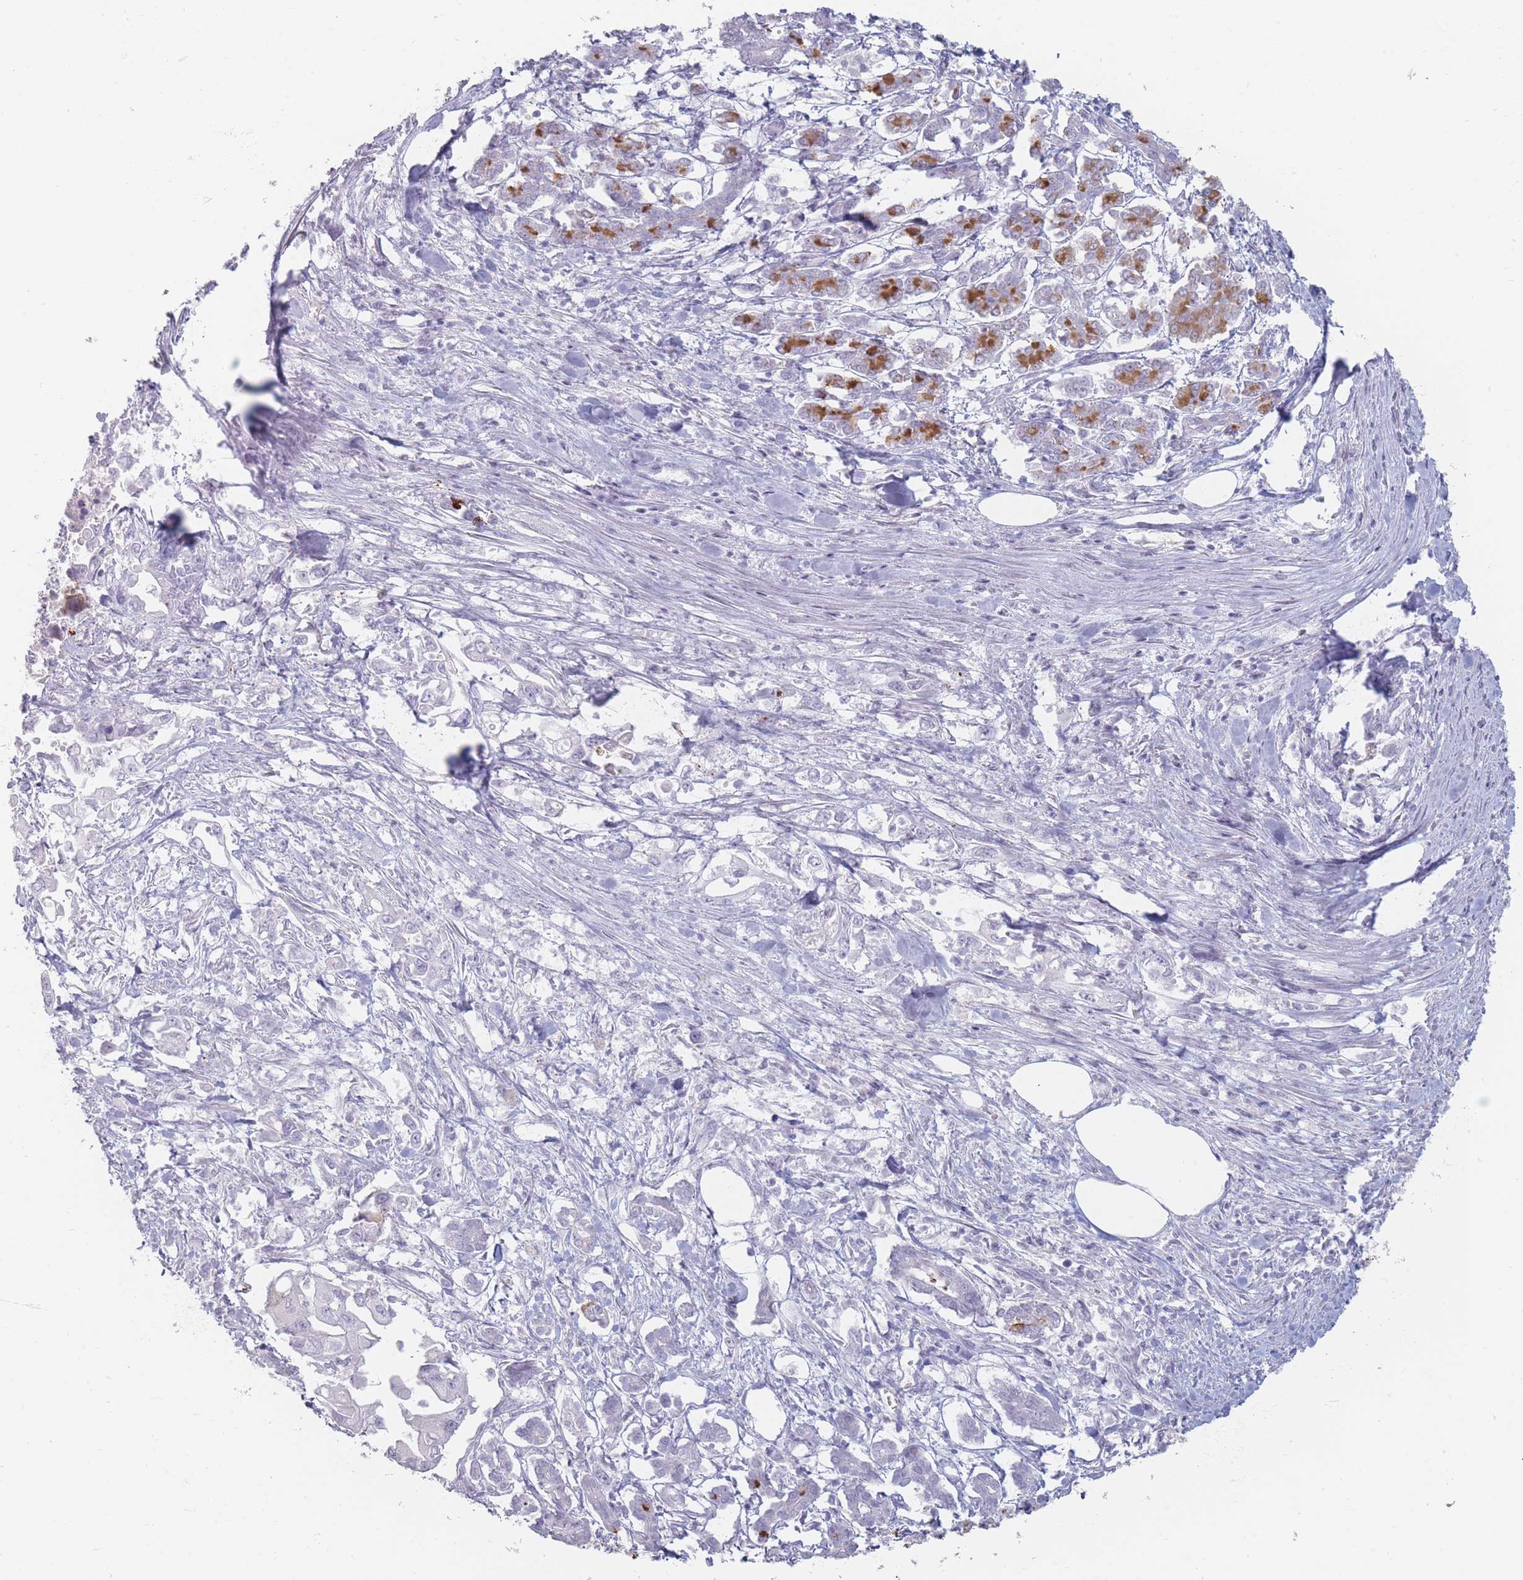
{"staining": {"intensity": "negative", "quantity": "none", "location": "none"}, "tissue": "pancreatic cancer", "cell_type": "Tumor cells", "image_type": "cancer", "snomed": [{"axis": "morphology", "description": "Adenocarcinoma, NOS"}, {"axis": "topography", "description": "Pancreas"}], "caption": "Immunohistochemistry micrograph of neoplastic tissue: human pancreatic adenocarcinoma stained with DAB displays no significant protein expression in tumor cells.", "gene": "HELZ2", "patient": {"sex": "male", "age": 61}}